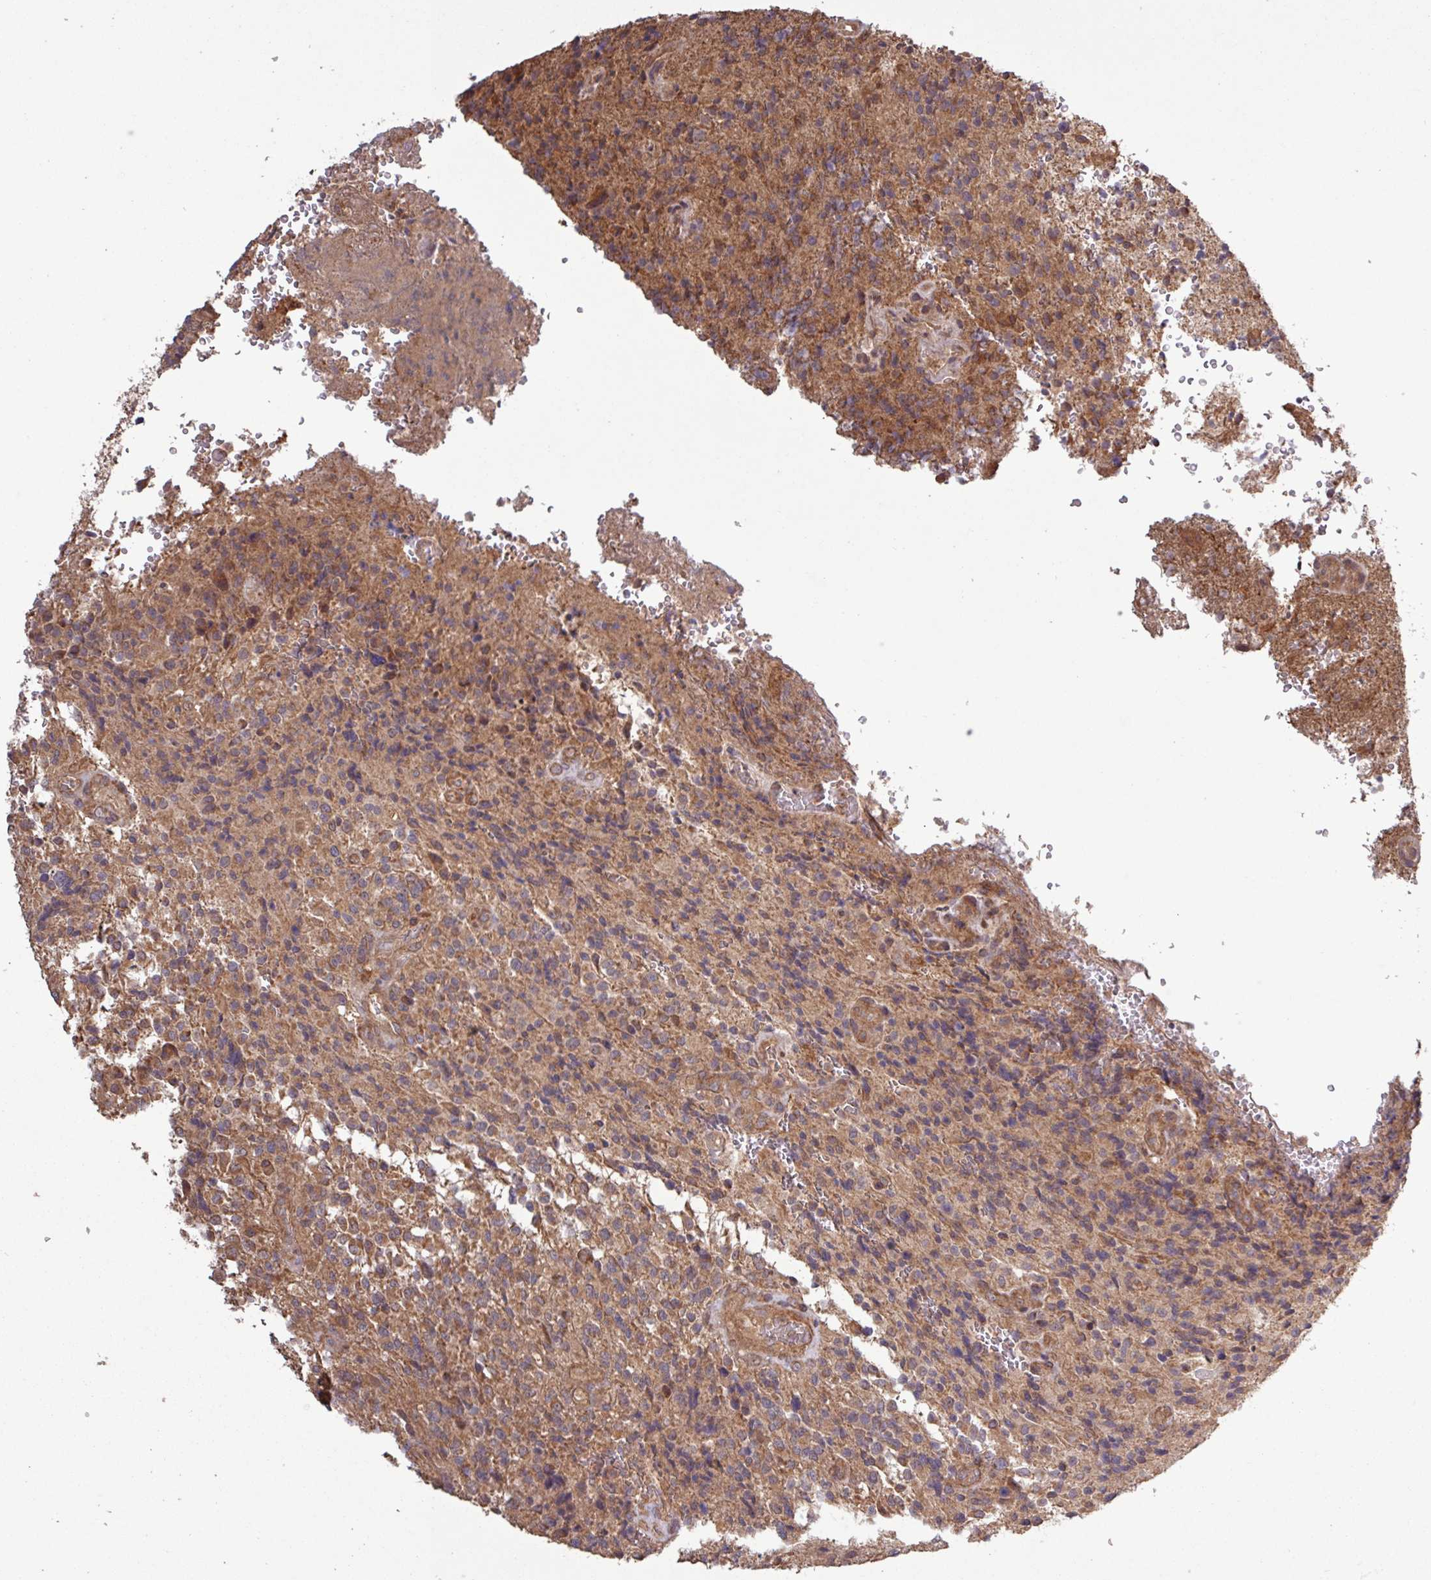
{"staining": {"intensity": "moderate", "quantity": ">75%", "location": "cytoplasmic/membranous"}, "tissue": "glioma", "cell_type": "Tumor cells", "image_type": "cancer", "snomed": [{"axis": "morphology", "description": "Normal tissue, NOS"}, {"axis": "morphology", "description": "Glioma, malignant, High grade"}, {"axis": "topography", "description": "Cerebral cortex"}], "caption": "Immunohistochemistry (IHC) image of malignant high-grade glioma stained for a protein (brown), which shows medium levels of moderate cytoplasmic/membranous staining in approximately >75% of tumor cells.", "gene": "TRABD2A", "patient": {"sex": "male", "age": 56}}